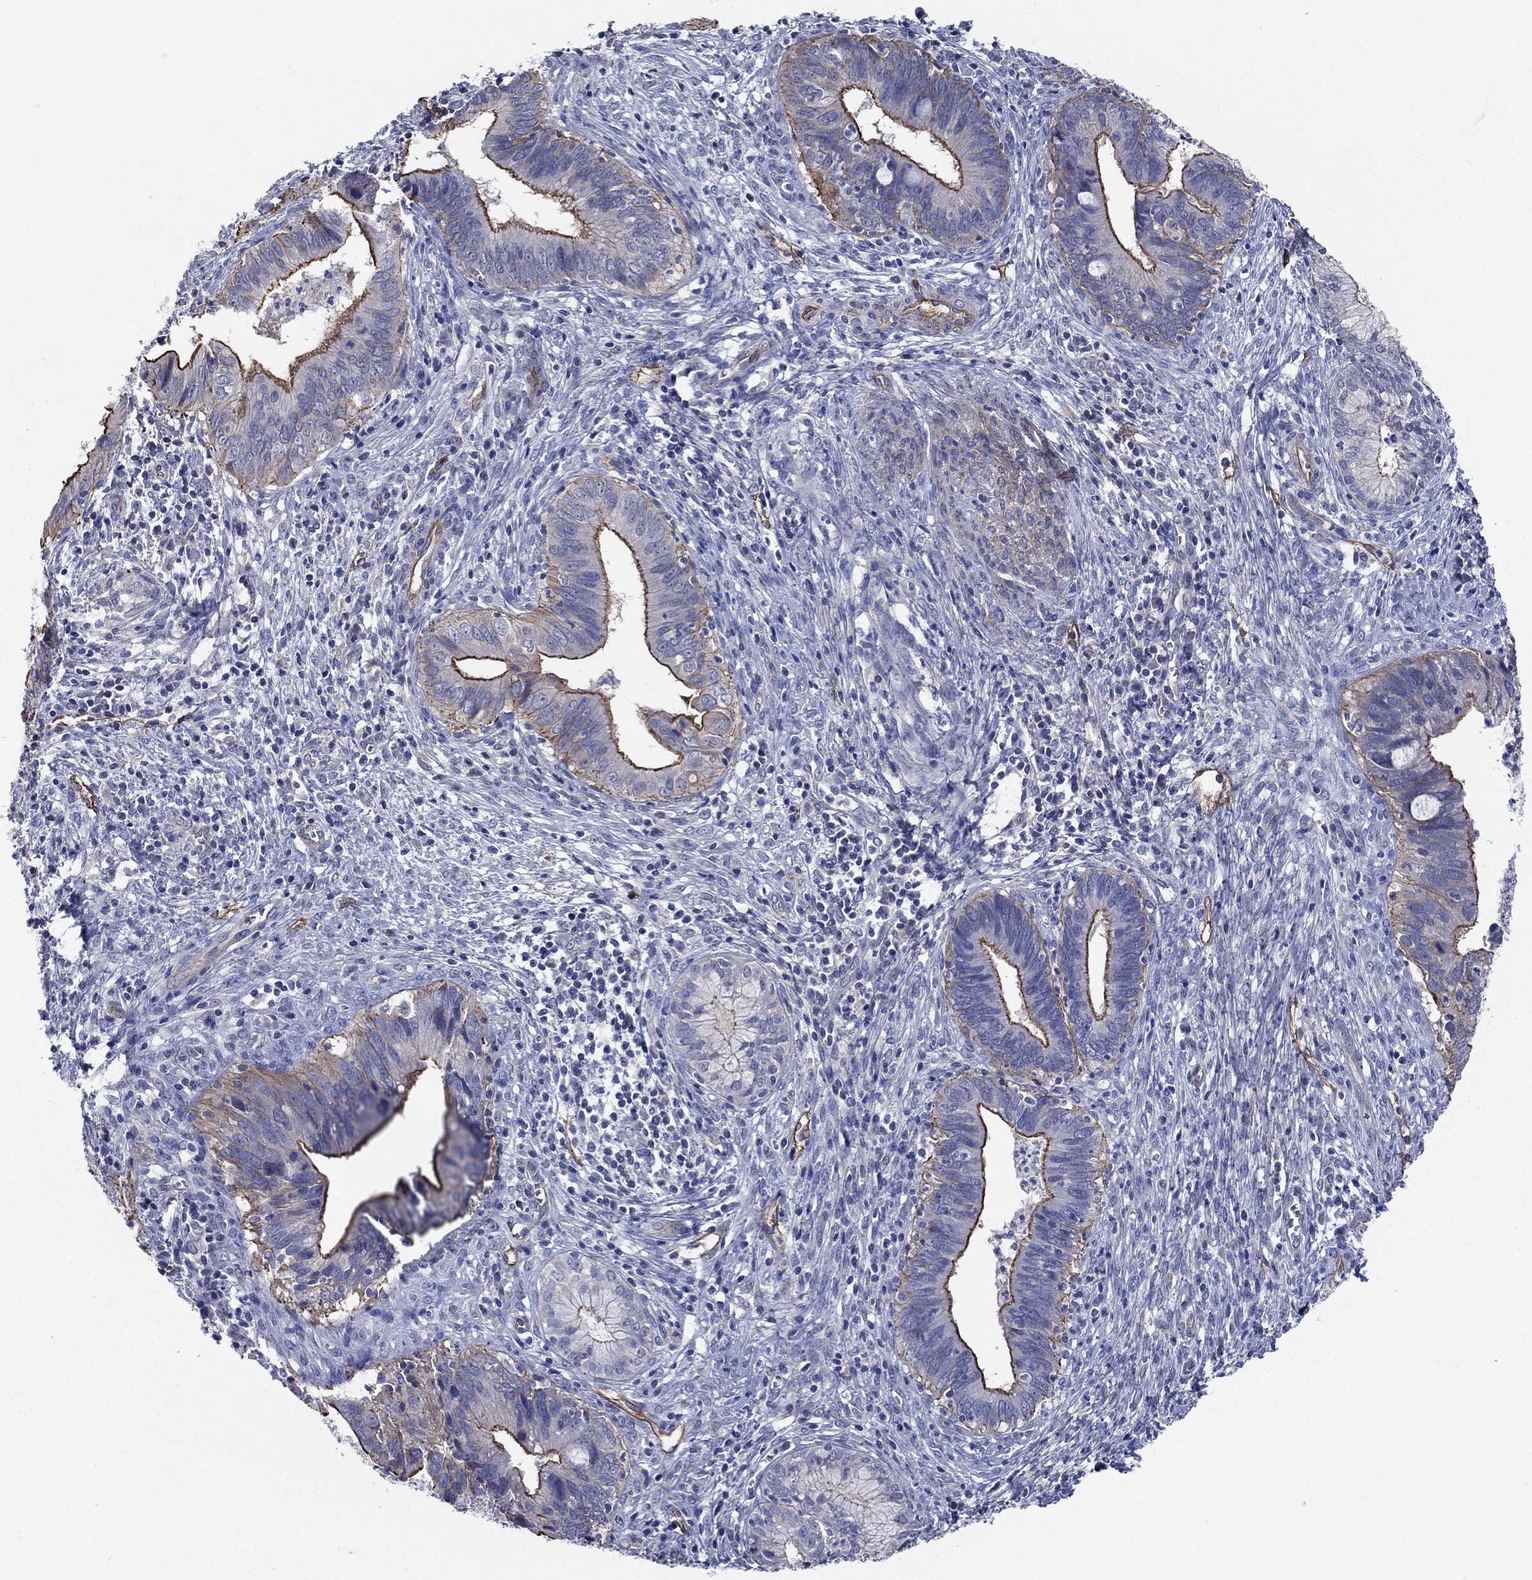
{"staining": {"intensity": "strong", "quantity": "25%-75%", "location": "cytoplasmic/membranous"}, "tissue": "cervical cancer", "cell_type": "Tumor cells", "image_type": "cancer", "snomed": [{"axis": "morphology", "description": "Adenocarcinoma, NOS"}, {"axis": "topography", "description": "Cervix"}], "caption": "This histopathology image demonstrates immunohistochemistry staining of human cervical adenocarcinoma, with high strong cytoplasmic/membranous positivity in approximately 25%-75% of tumor cells.", "gene": "FLNC", "patient": {"sex": "female", "age": 42}}